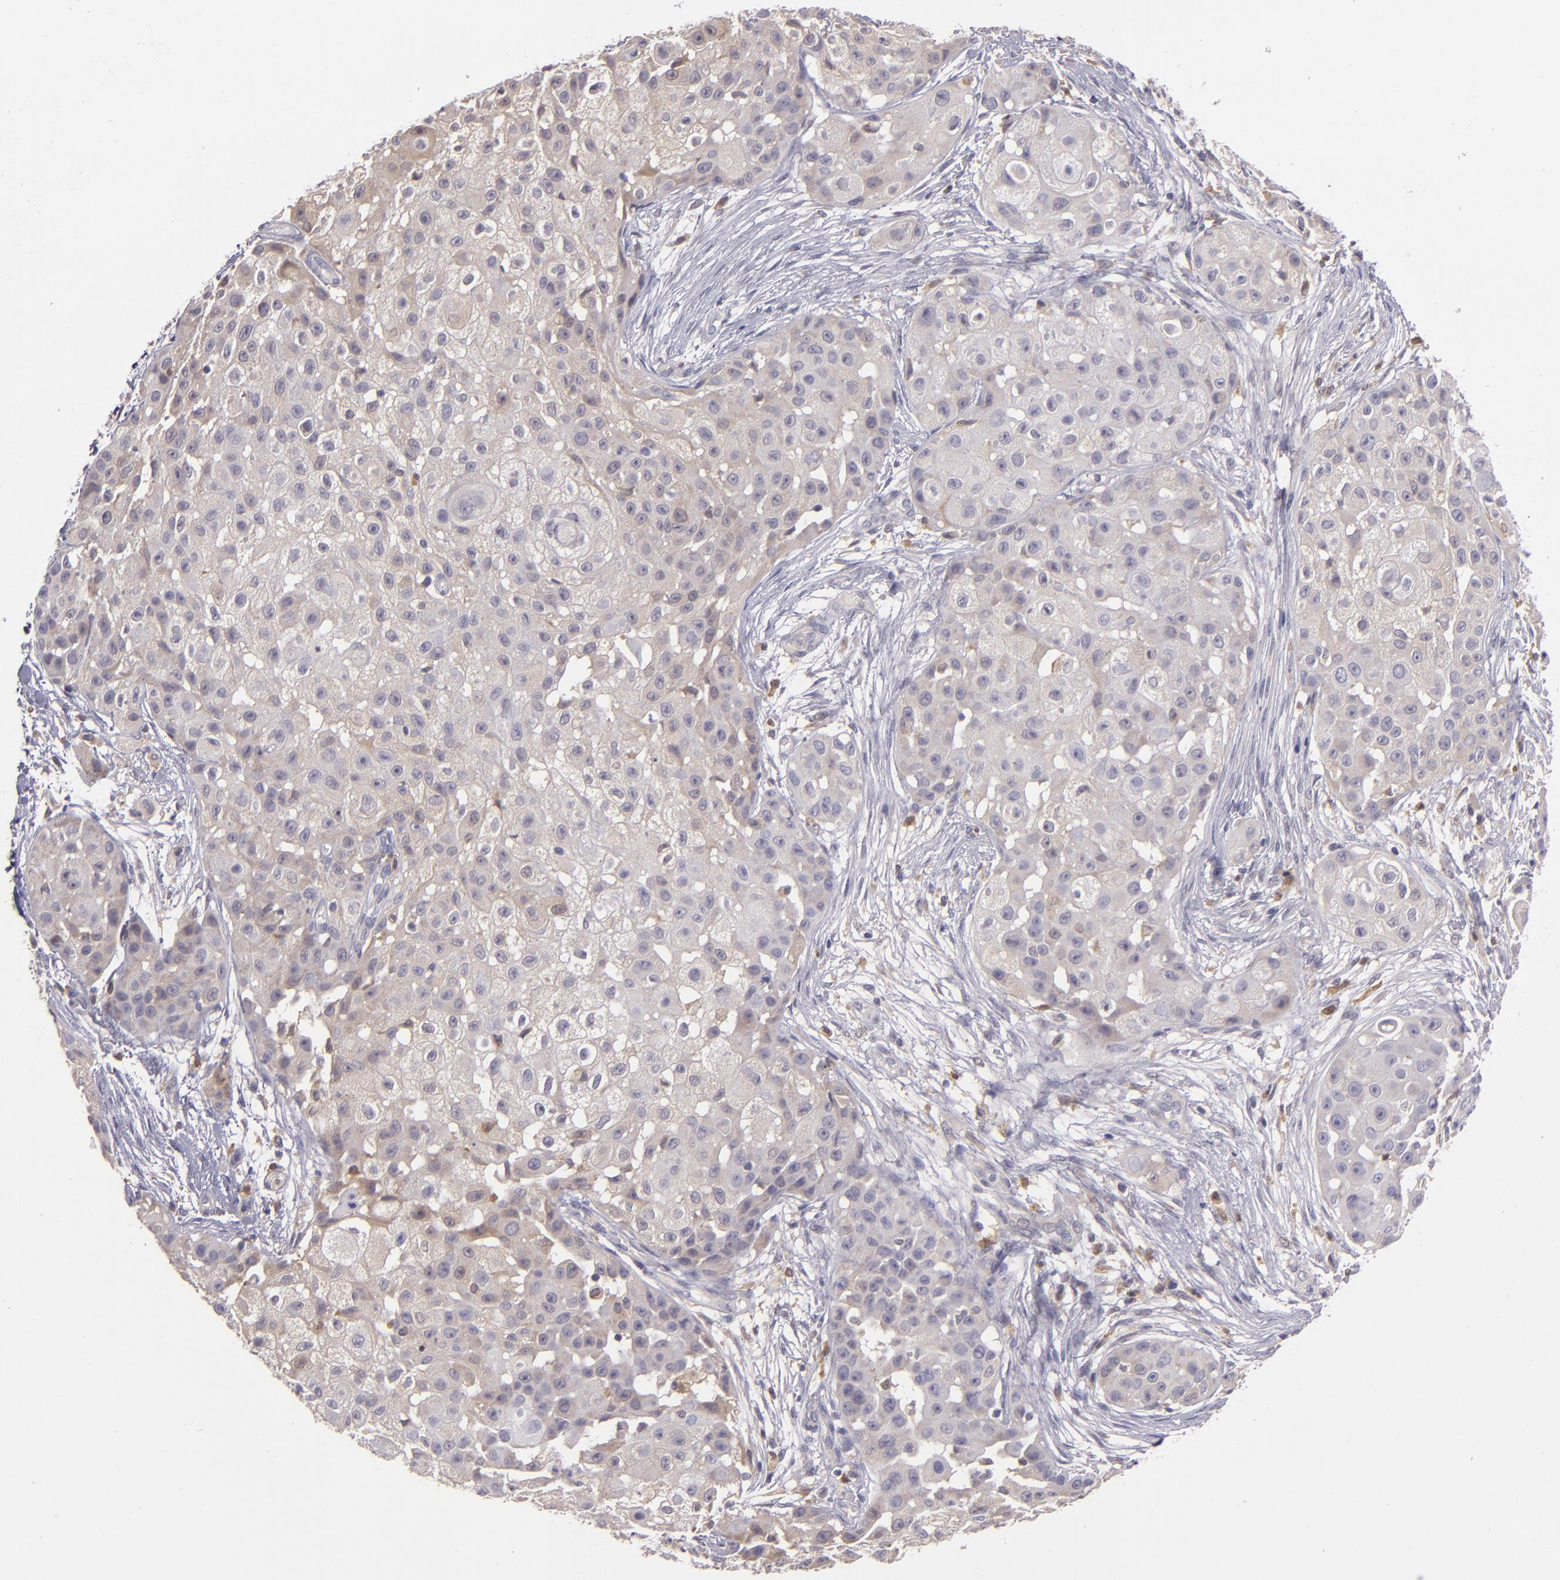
{"staining": {"intensity": "weak", "quantity": "25%-75%", "location": "cytoplasmic/membranous"}, "tissue": "skin cancer", "cell_type": "Tumor cells", "image_type": "cancer", "snomed": [{"axis": "morphology", "description": "Squamous cell carcinoma, NOS"}, {"axis": "topography", "description": "Skin"}], "caption": "Protein expression analysis of skin cancer (squamous cell carcinoma) shows weak cytoplasmic/membranous expression in approximately 25%-75% of tumor cells. (IHC, brightfield microscopy, high magnification).", "gene": "FHIT", "patient": {"sex": "female", "age": 57}}